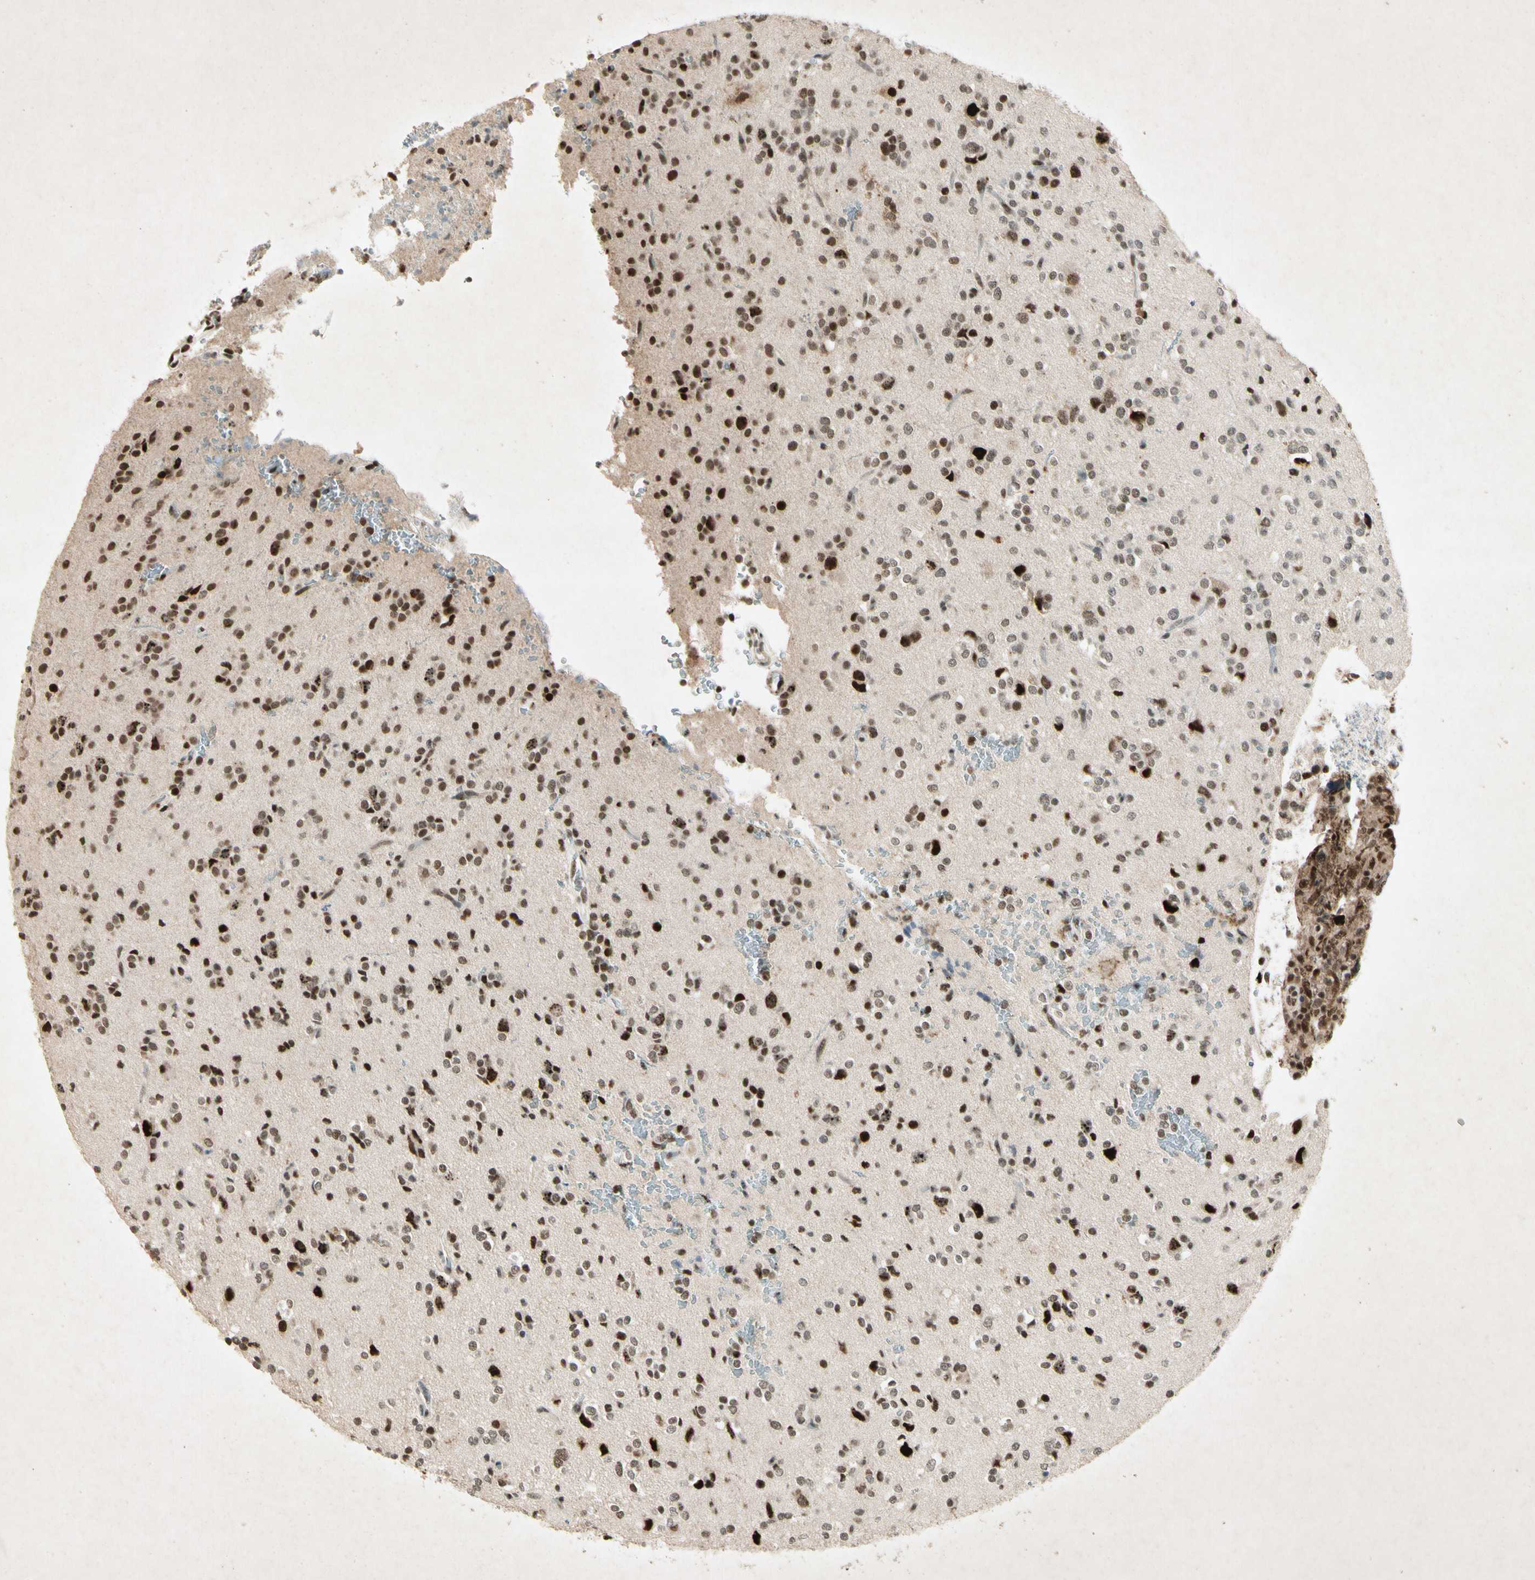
{"staining": {"intensity": "strong", "quantity": ">75%", "location": "nuclear"}, "tissue": "glioma", "cell_type": "Tumor cells", "image_type": "cancer", "snomed": [{"axis": "morphology", "description": "Glioma, malignant, High grade"}, {"axis": "topography", "description": "Brain"}], "caption": "Glioma tissue demonstrates strong nuclear positivity in approximately >75% of tumor cells", "gene": "RNF43", "patient": {"sex": "male", "age": 47}}